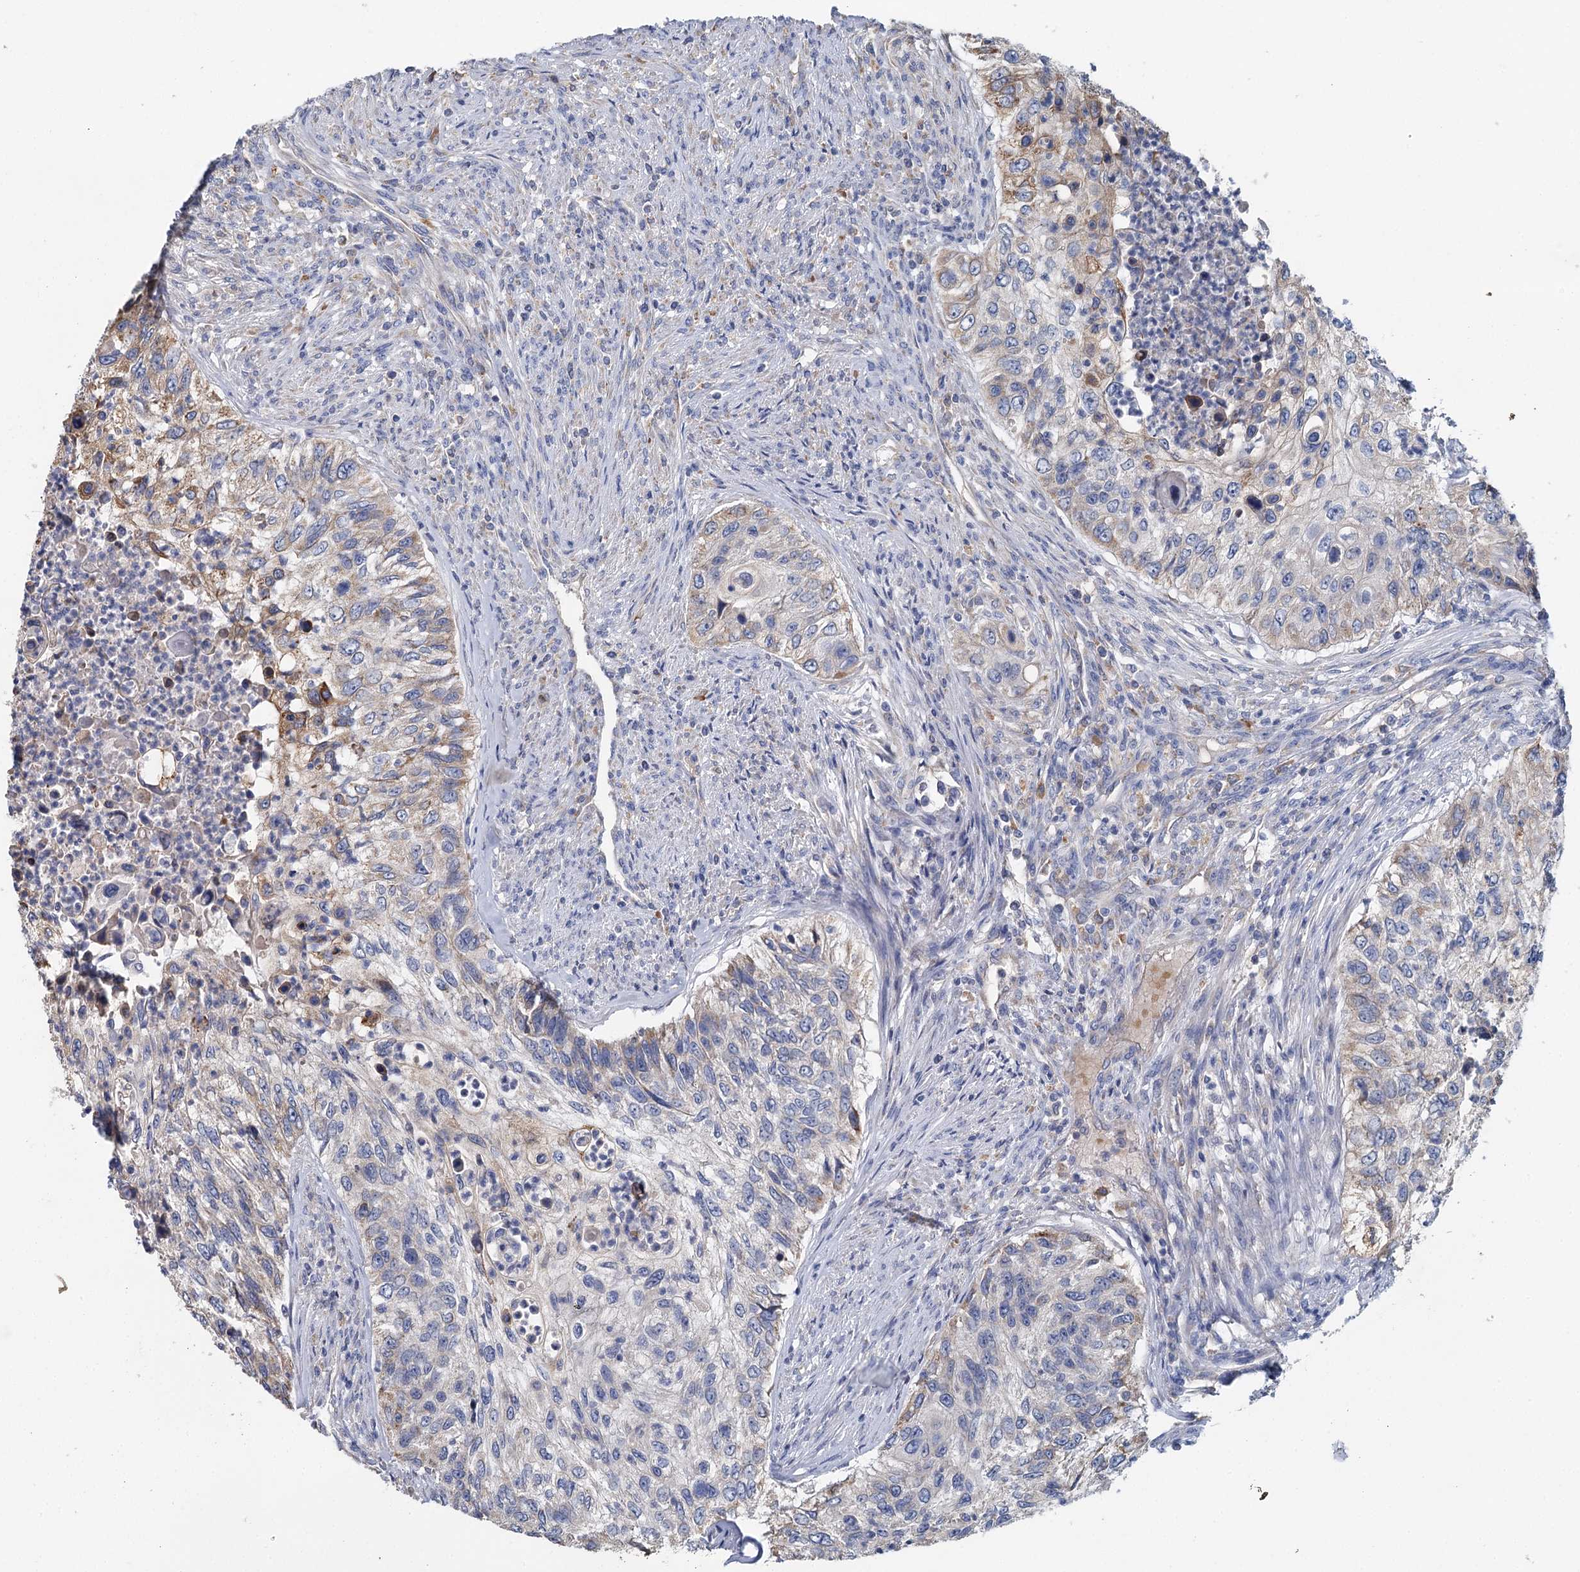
{"staining": {"intensity": "moderate", "quantity": "<25%", "location": "cytoplasmic/membranous"}, "tissue": "urothelial cancer", "cell_type": "Tumor cells", "image_type": "cancer", "snomed": [{"axis": "morphology", "description": "Urothelial carcinoma, High grade"}, {"axis": "topography", "description": "Urinary bladder"}], "caption": "The histopathology image exhibits immunohistochemical staining of high-grade urothelial carcinoma. There is moderate cytoplasmic/membranous staining is identified in about <25% of tumor cells.", "gene": "ANKRD16", "patient": {"sex": "female", "age": 60}}